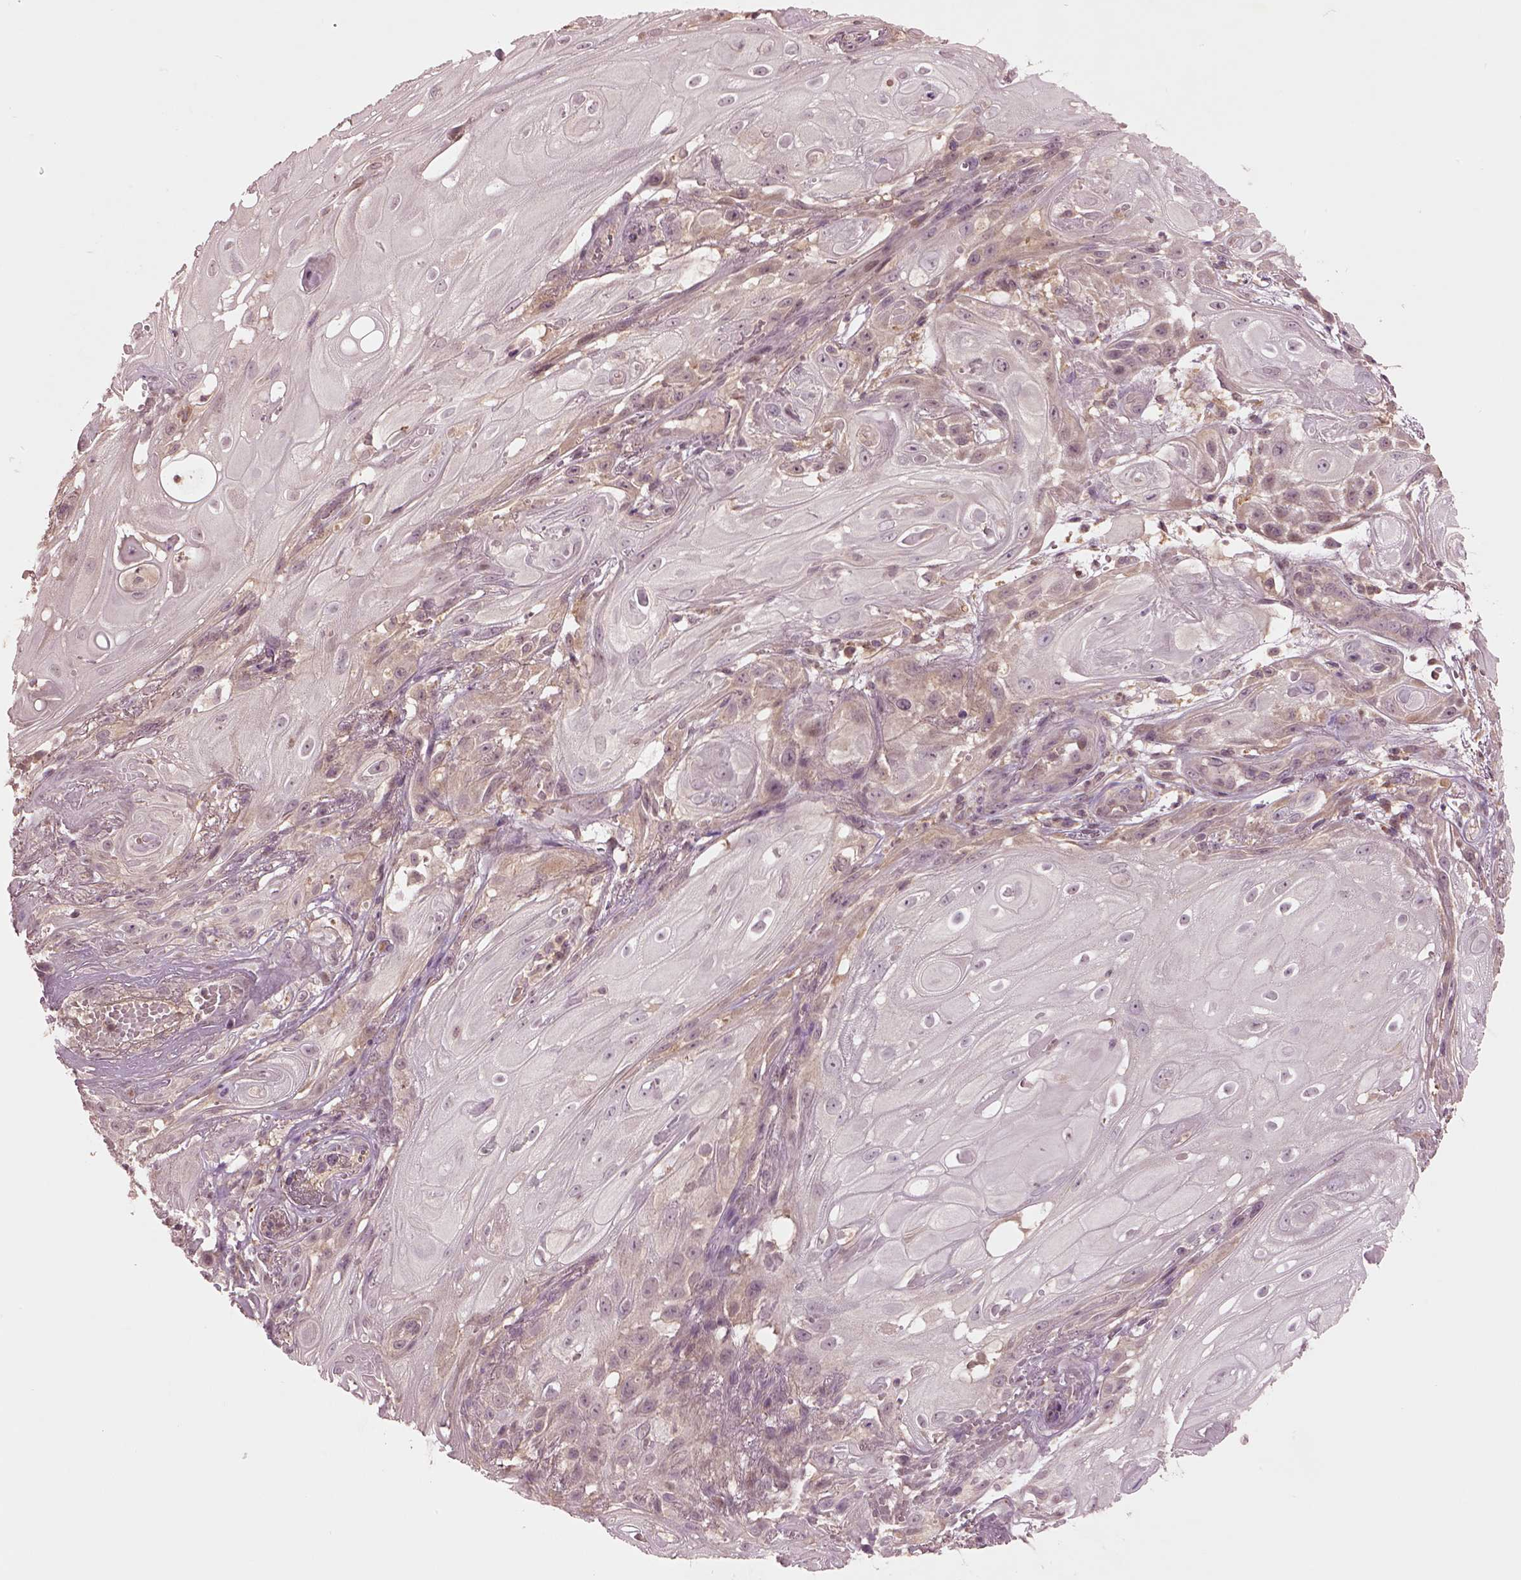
{"staining": {"intensity": "weak", "quantity": "<25%", "location": "cytoplasmic/membranous"}, "tissue": "skin cancer", "cell_type": "Tumor cells", "image_type": "cancer", "snomed": [{"axis": "morphology", "description": "Squamous cell carcinoma, NOS"}, {"axis": "topography", "description": "Skin"}], "caption": "This micrograph is of squamous cell carcinoma (skin) stained with immunohistochemistry to label a protein in brown with the nuclei are counter-stained blue. There is no expression in tumor cells.", "gene": "MTHFS", "patient": {"sex": "male", "age": 62}}